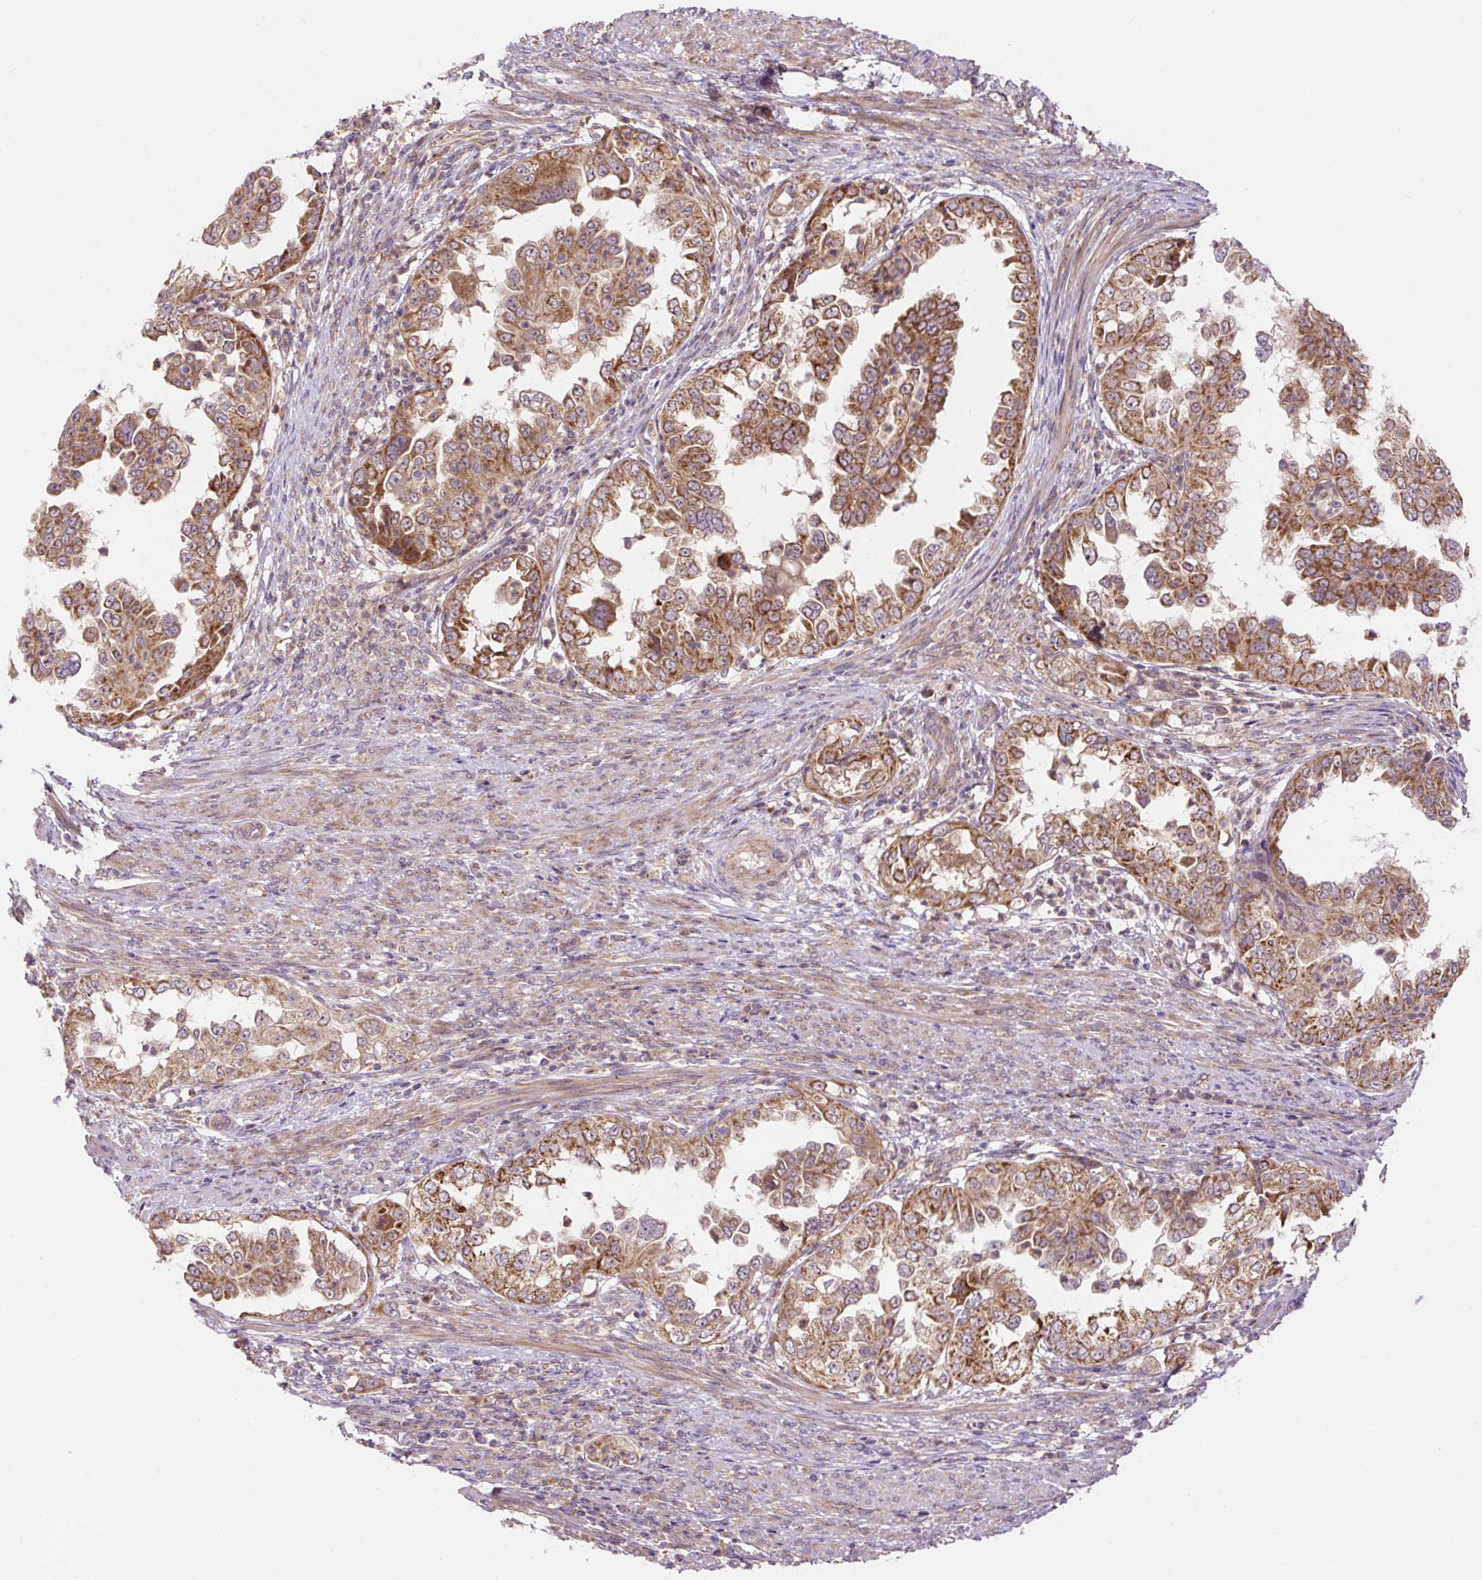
{"staining": {"intensity": "moderate", "quantity": ">75%", "location": "cytoplasmic/membranous"}, "tissue": "endometrial cancer", "cell_type": "Tumor cells", "image_type": "cancer", "snomed": [{"axis": "morphology", "description": "Adenocarcinoma, NOS"}, {"axis": "topography", "description": "Endometrium"}], "caption": "Human endometrial adenocarcinoma stained with a protein marker exhibits moderate staining in tumor cells.", "gene": "TRIAP1", "patient": {"sex": "female", "age": 85}}